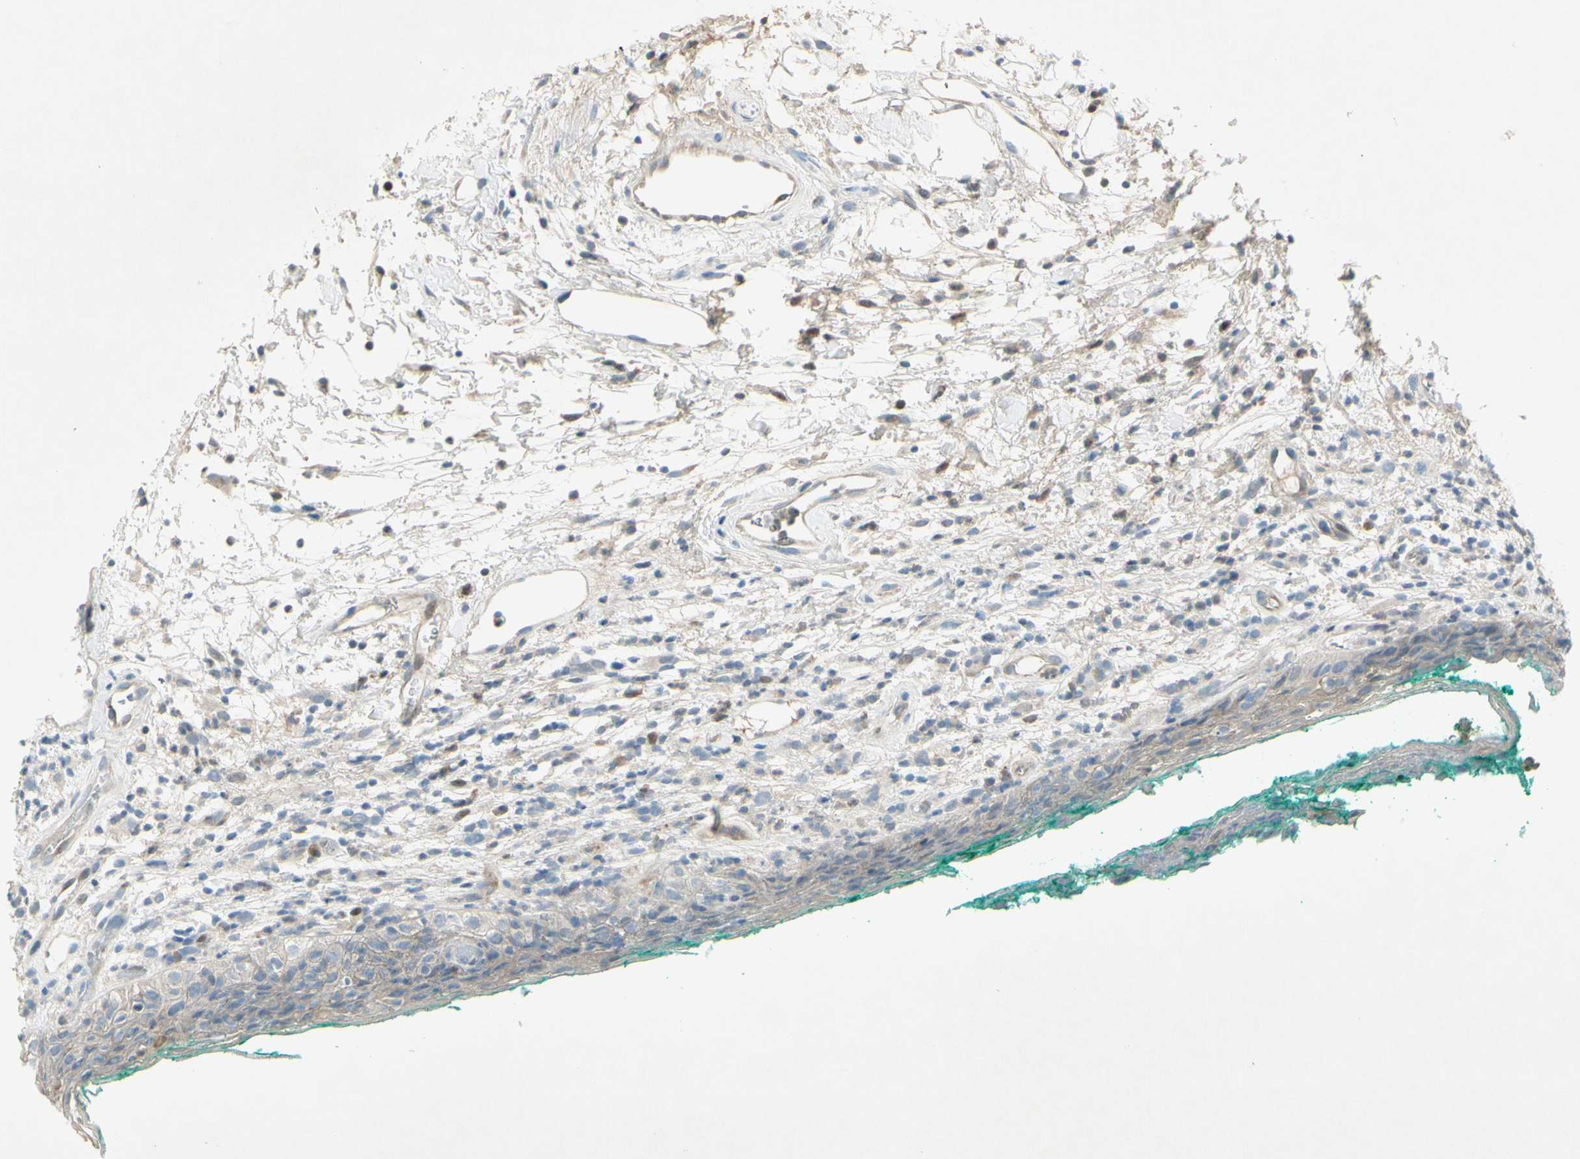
{"staining": {"intensity": "weak", "quantity": ">75%", "location": "cytoplasmic/membranous"}, "tissue": "oral mucosa", "cell_type": "Squamous epithelial cells", "image_type": "normal", "snomed": [{"axis": "morphology", "description": "Normal tissue, NOS"}, {"axis": "topography", "description": "Skeletal muscle"}, {"axis": "topography", "description": "Oral tissue"}, {"axis": "topography", "description": "Peripheral nerve tissue"}], "caption": "IHC image of unremarkable oral mucosa stained for a protein (brown), which shows low levels of weak cytoplasmic/membranous positivity in approximately >75% of squamous epithelial cells.", "gene": "C1orf159", "patient": {"sex": "female", "age": 84}}